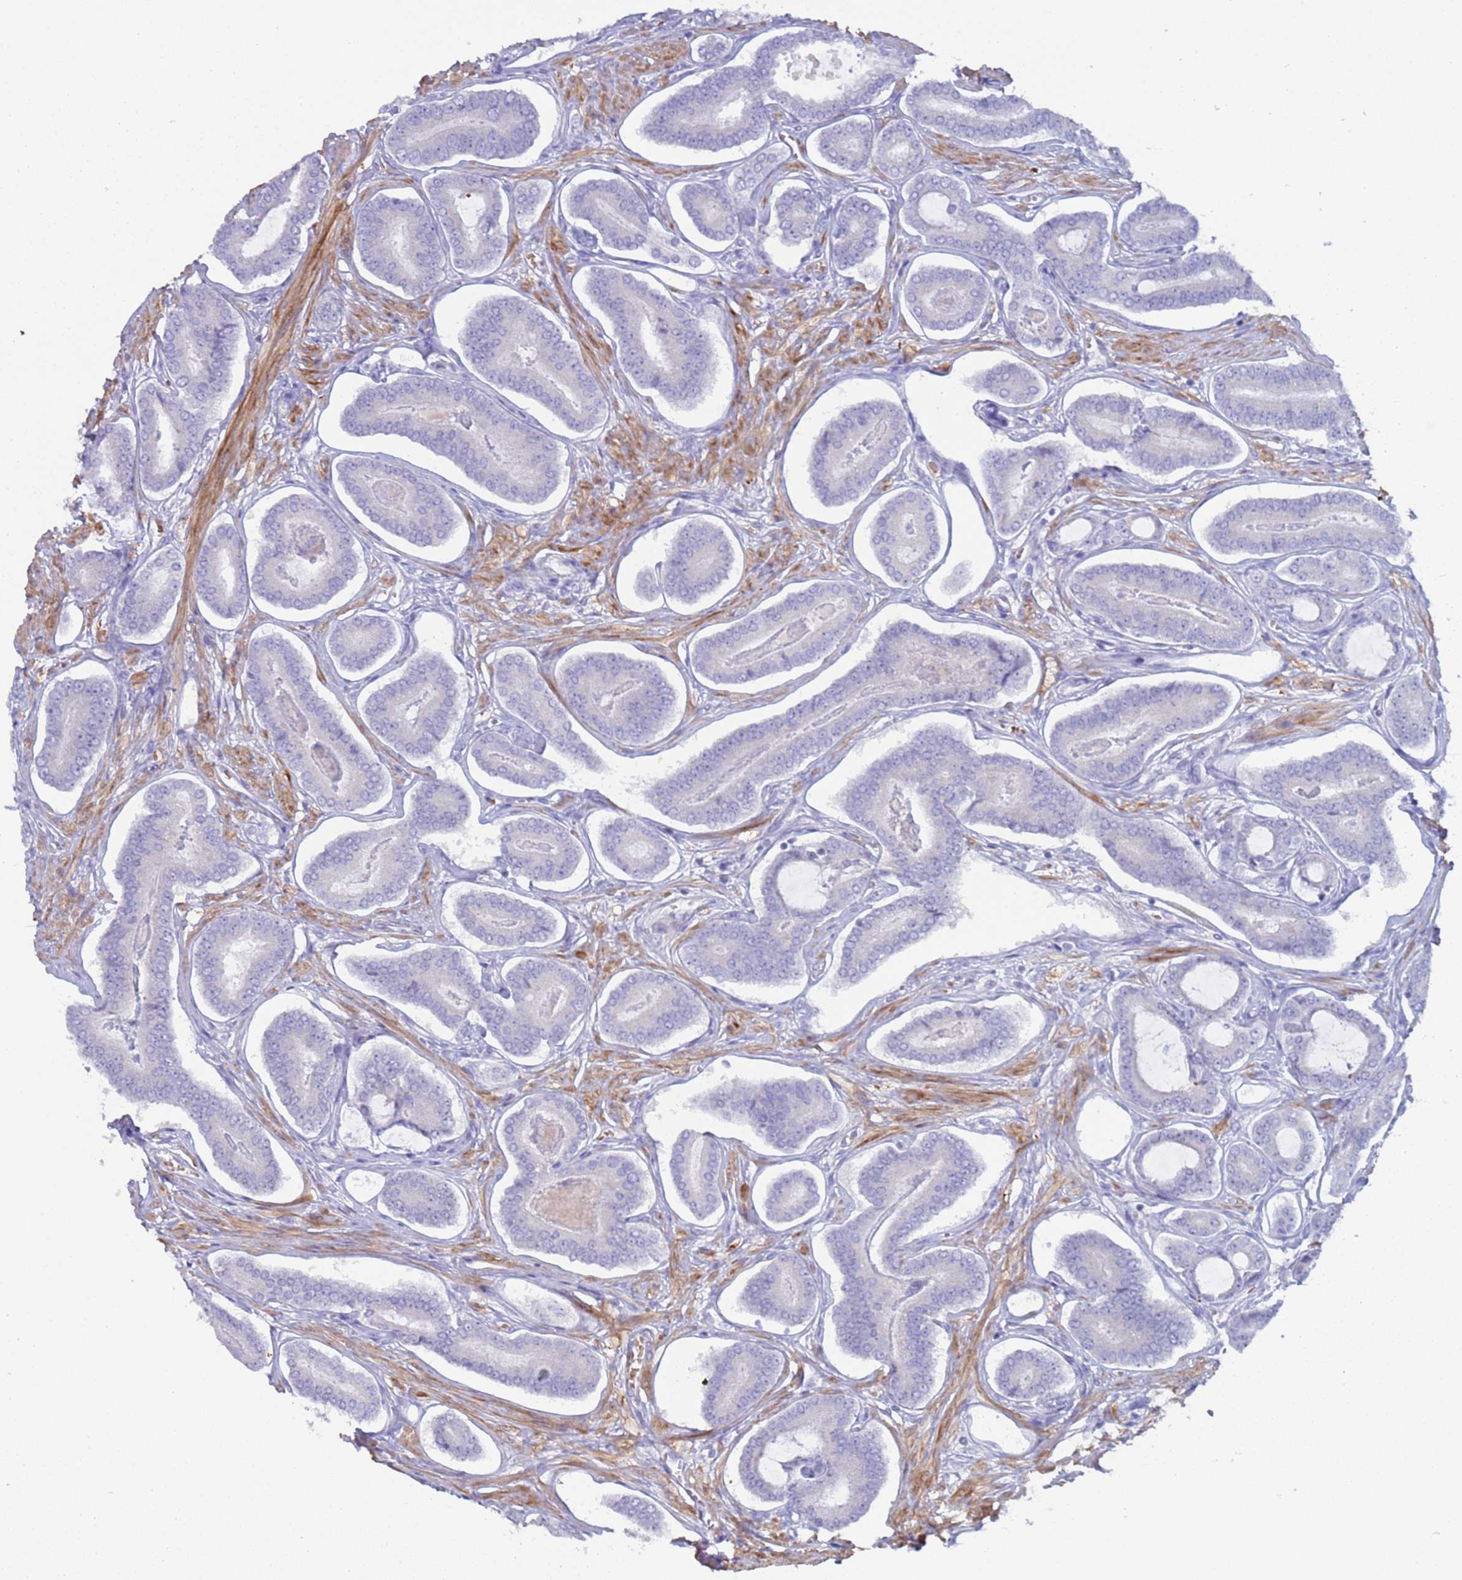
{"staining": {"intensity": "negative", "quantity": "none", "location": "none"}, "tissue": "prostate cancer", "cell_type": "Tumor cells", "image_type": "cancer", "snomed": [{"axis": "morphology", "description": "Adenocarcinoma, NOS"}, {"axis": "topography", "description": "Prostate and seminal vesicle, NOS"}], "caption": "Immunohistochemistry of prostate cancer displays no expression in tumor cells.", "gene": "KBTBD3", "patient": {"sex": "male", "age": 76}}